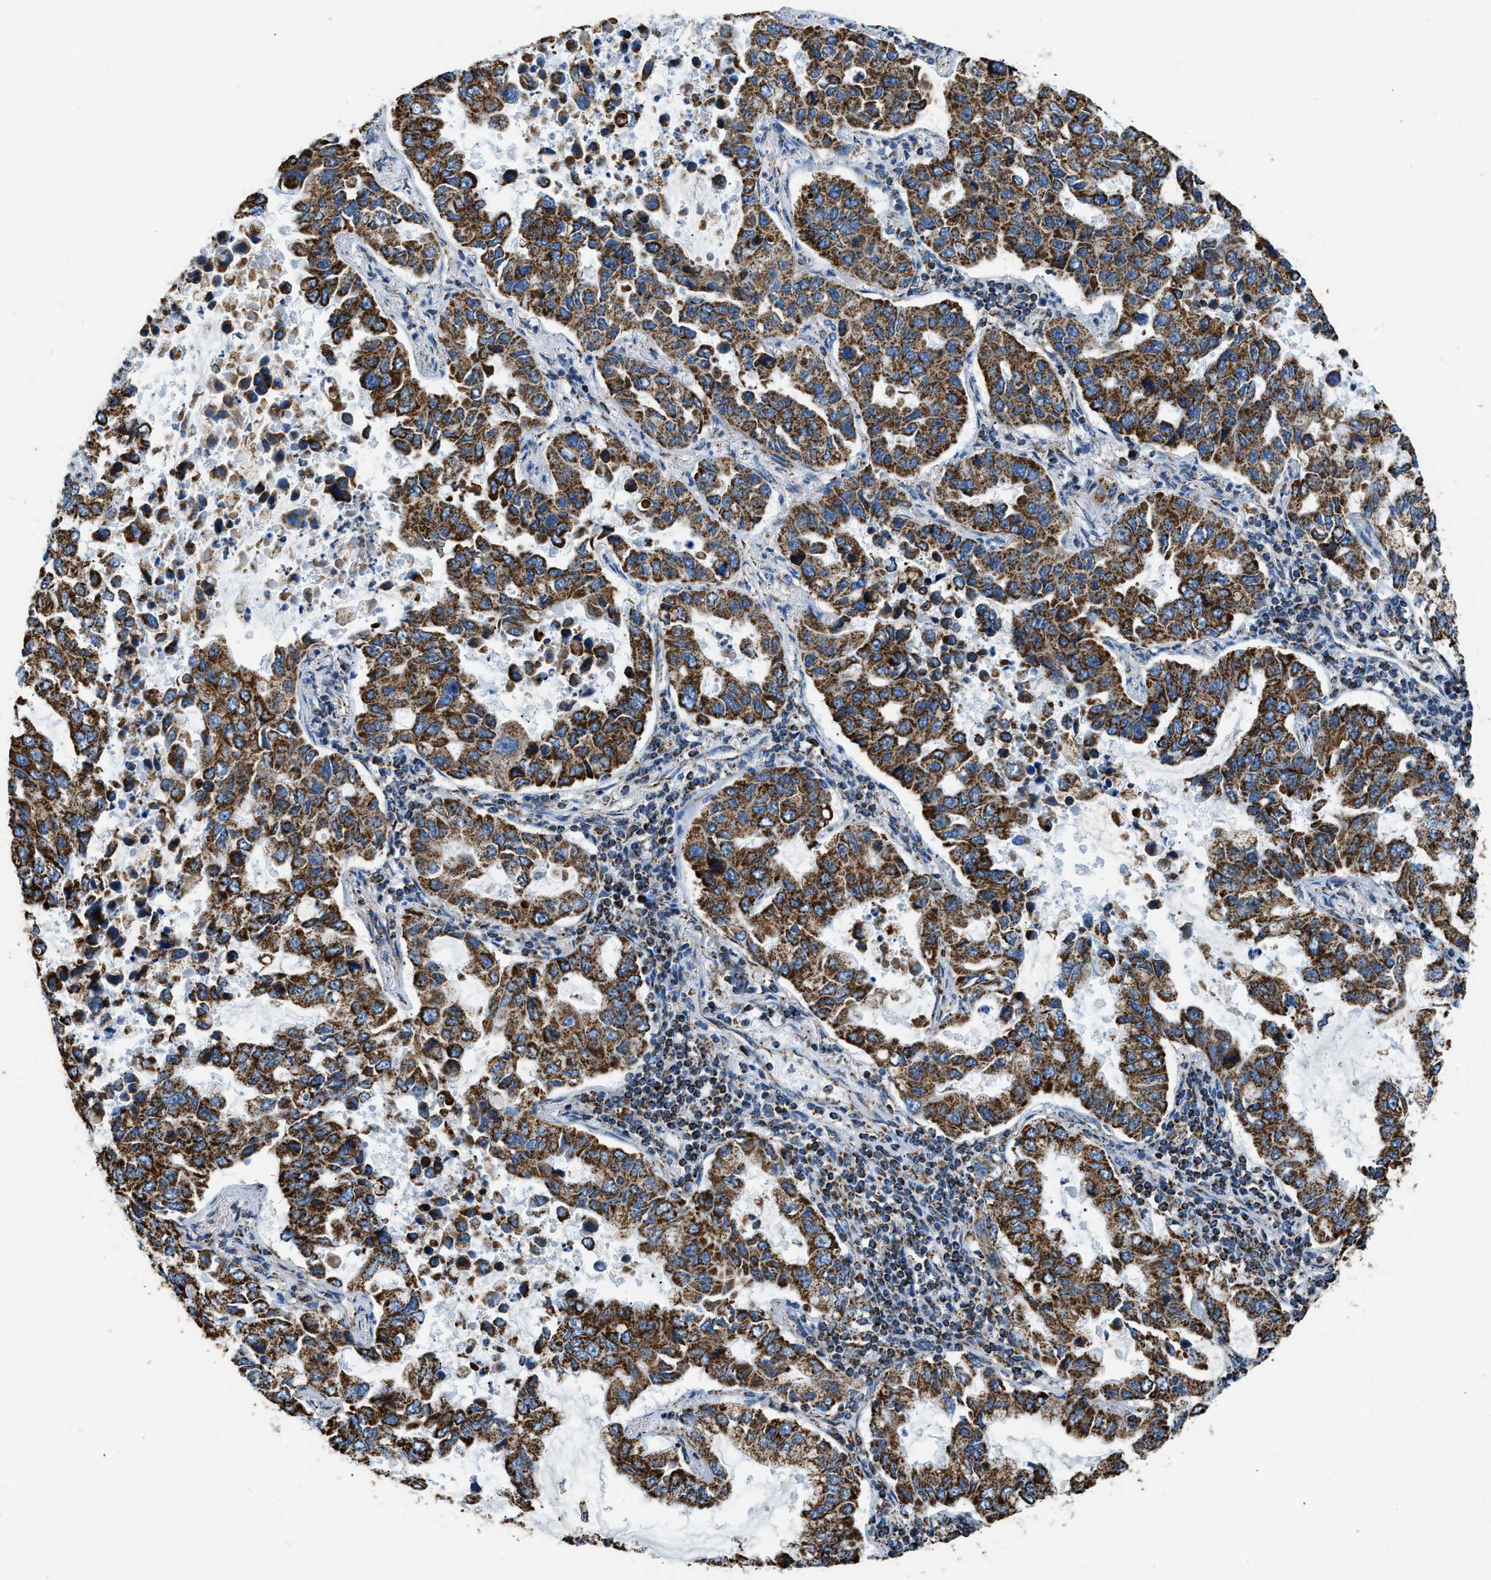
{"staining": {"intensity": "strong", "quantity": ">75%", "location": "cytoplasmic/membranous"}, "tissue": "lung cancer", "cell_type": "Tumor cells", "image_type": "cancer", "snomed": [{"axis": "morphology", "description": "Adenocarcinoma, NOS"}, {"axis": "topography", "description": "Lung"}], "caption": "Protein analysis of lung adenocarcinoma tissue reveals strong cytoplasmic/membranous expression in about >75% of tumor cells. The protein of interest is shown in brown color, while the nuclei are stained blue.", "gene": "IRX6", "patient": {"sex": "male", "age": 64}}